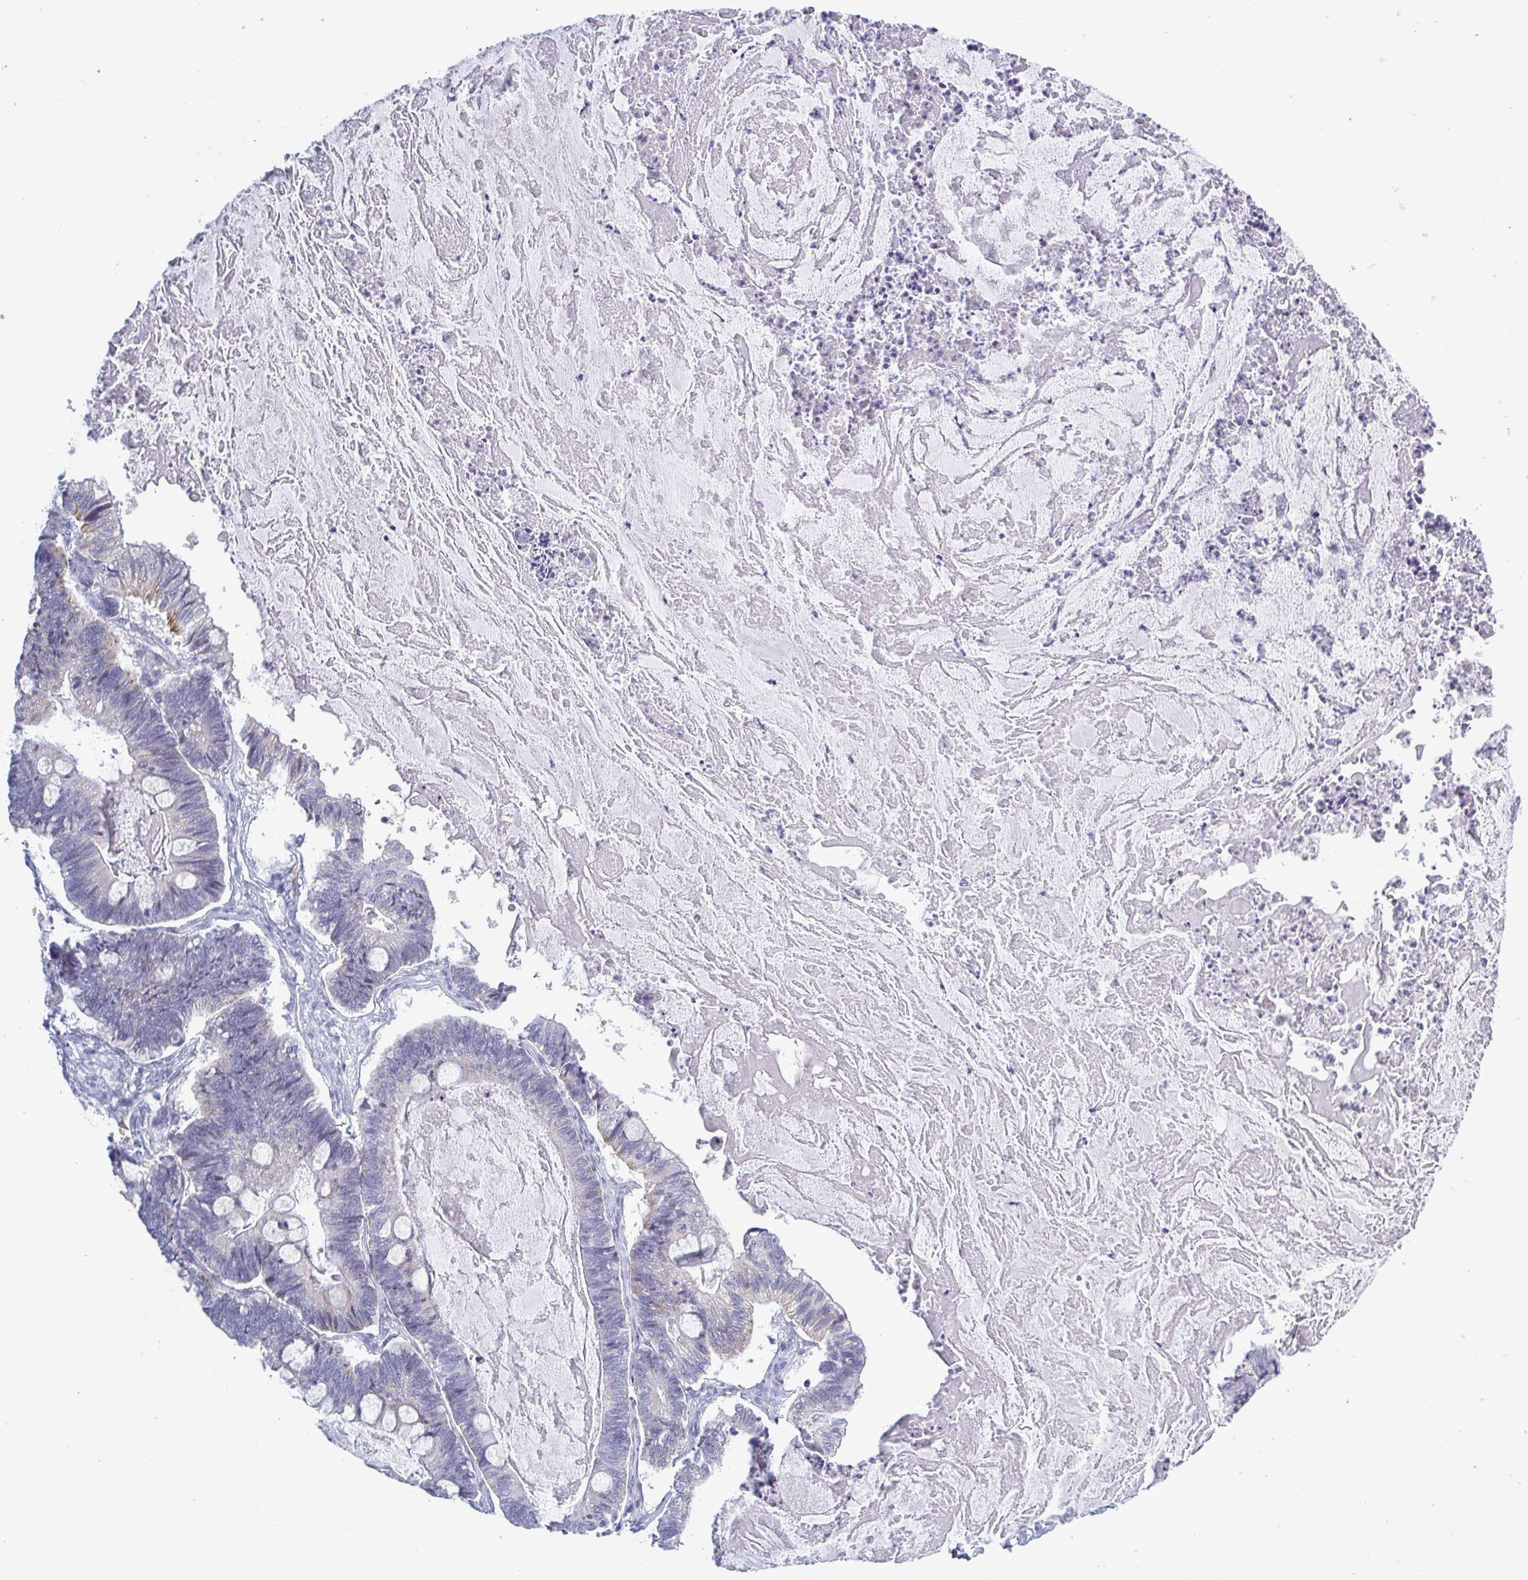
{"staining": {"intensity": "negative", "quantity": "none", "location": "none"}, "tissue": "ovarian cancer", "cell_type": "Tumor cells", "image_type": "cancer", "snomed": [{"axis": "morphology", "description": "Cystadenocarcinoma, mucinous, NOS"}, {"axis": "topography", "description": "Ovary"}], "caption": "Protein analysis of ovarian cancer displays no significant staining in tumor cells.", "gene": "HSD11B2", "patient": {"sex": "female", "age": 61}}